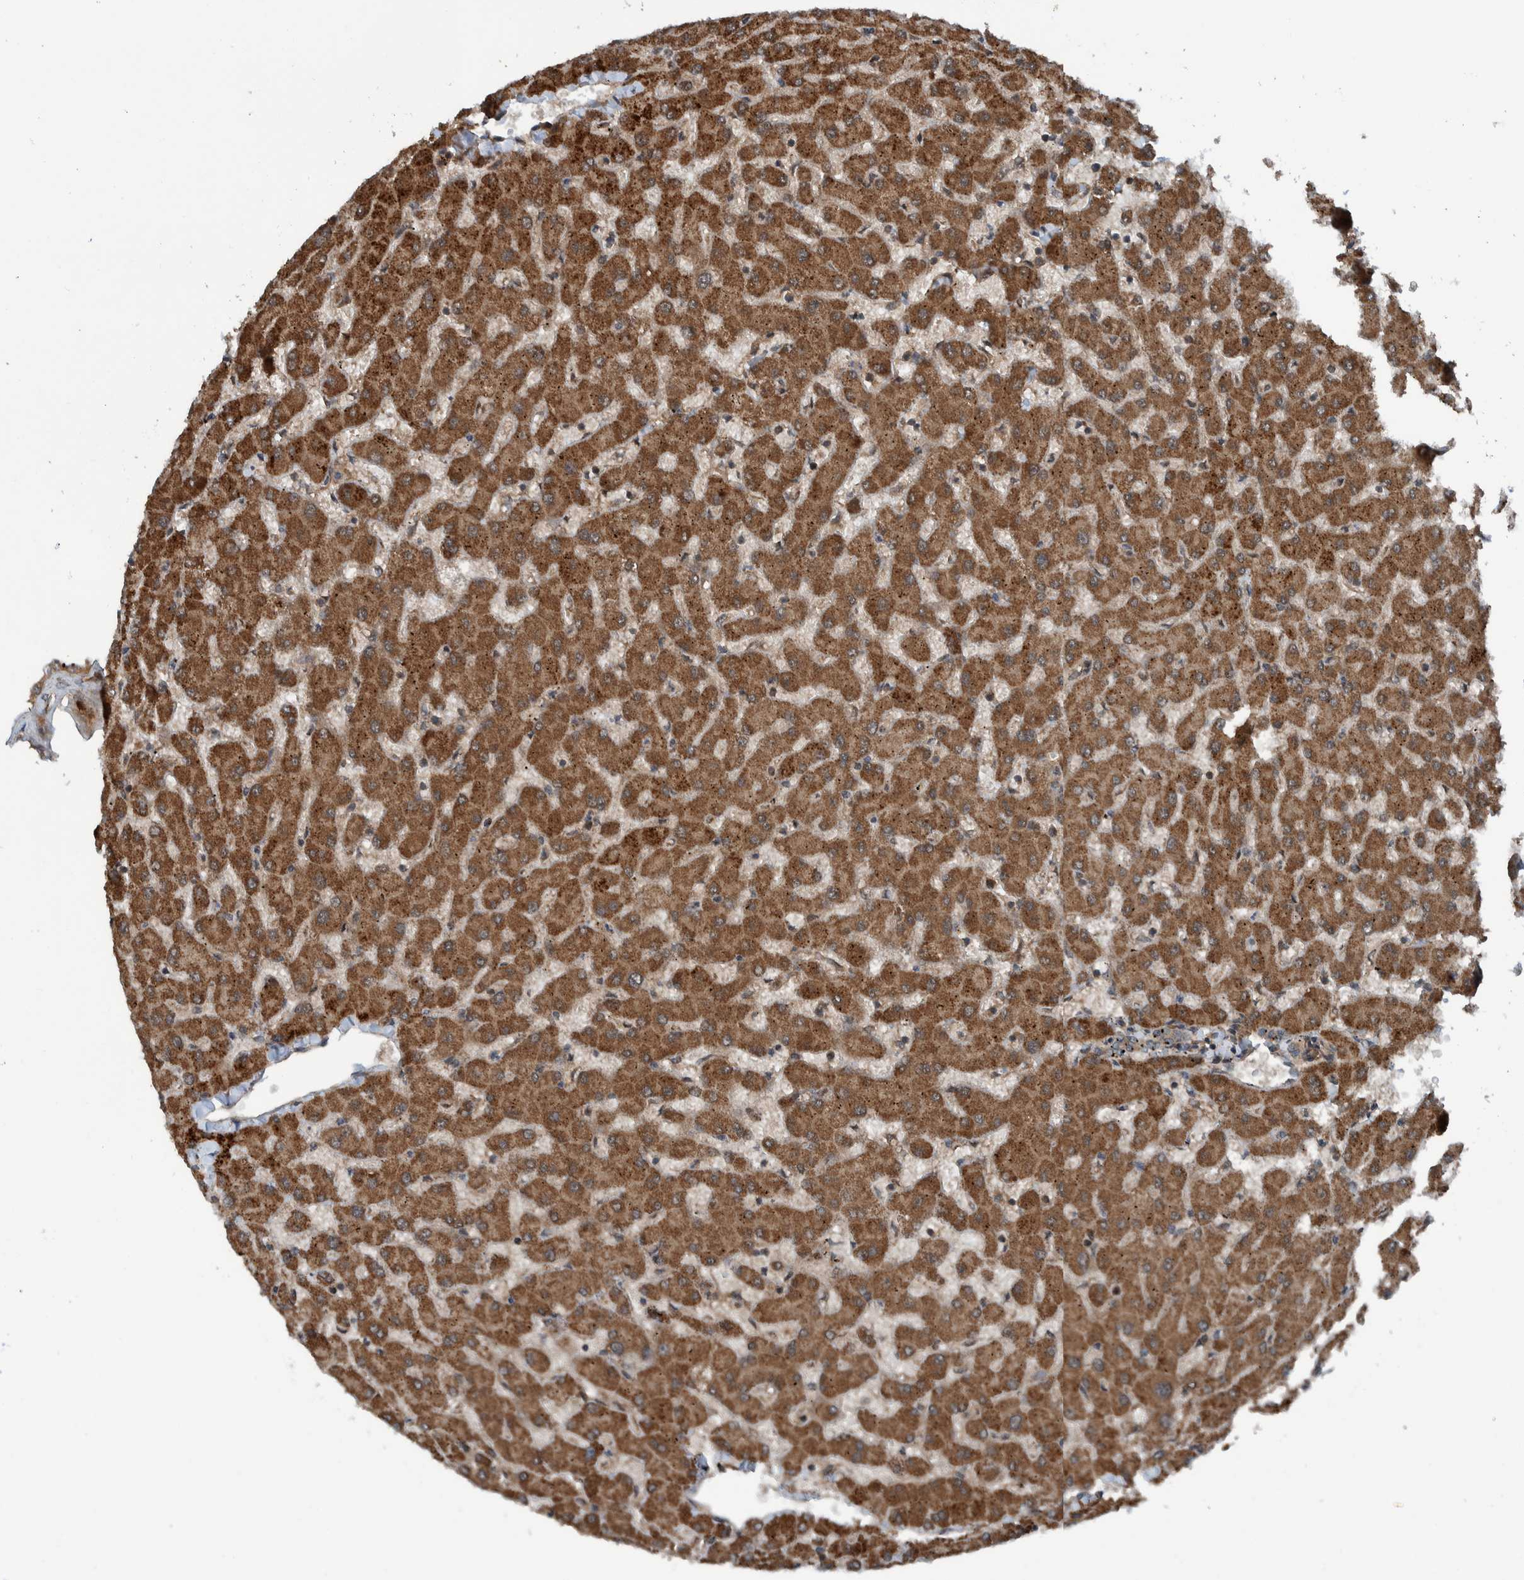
{"staining": {"intensity": "moderate", "quantity": ">75%", "location": "cytoplasmic/membranous"}, "tissue": "liver", "cell_type": "Cholangiocytes", "image_type": "normal", "snomed": [{"axis": "morphology", "description": "Normal tissue, NOS"}, {"axis": "topography", "description": "Liver"}], "caption": "Liver stained with immunohistochemistry (IHC) reveals moderate cytoplasmic/membranous staining in approximately >75% of cholangiocytes.", "gene": "CUEDC1", "patient": {"sex": "female", "age": 63}}